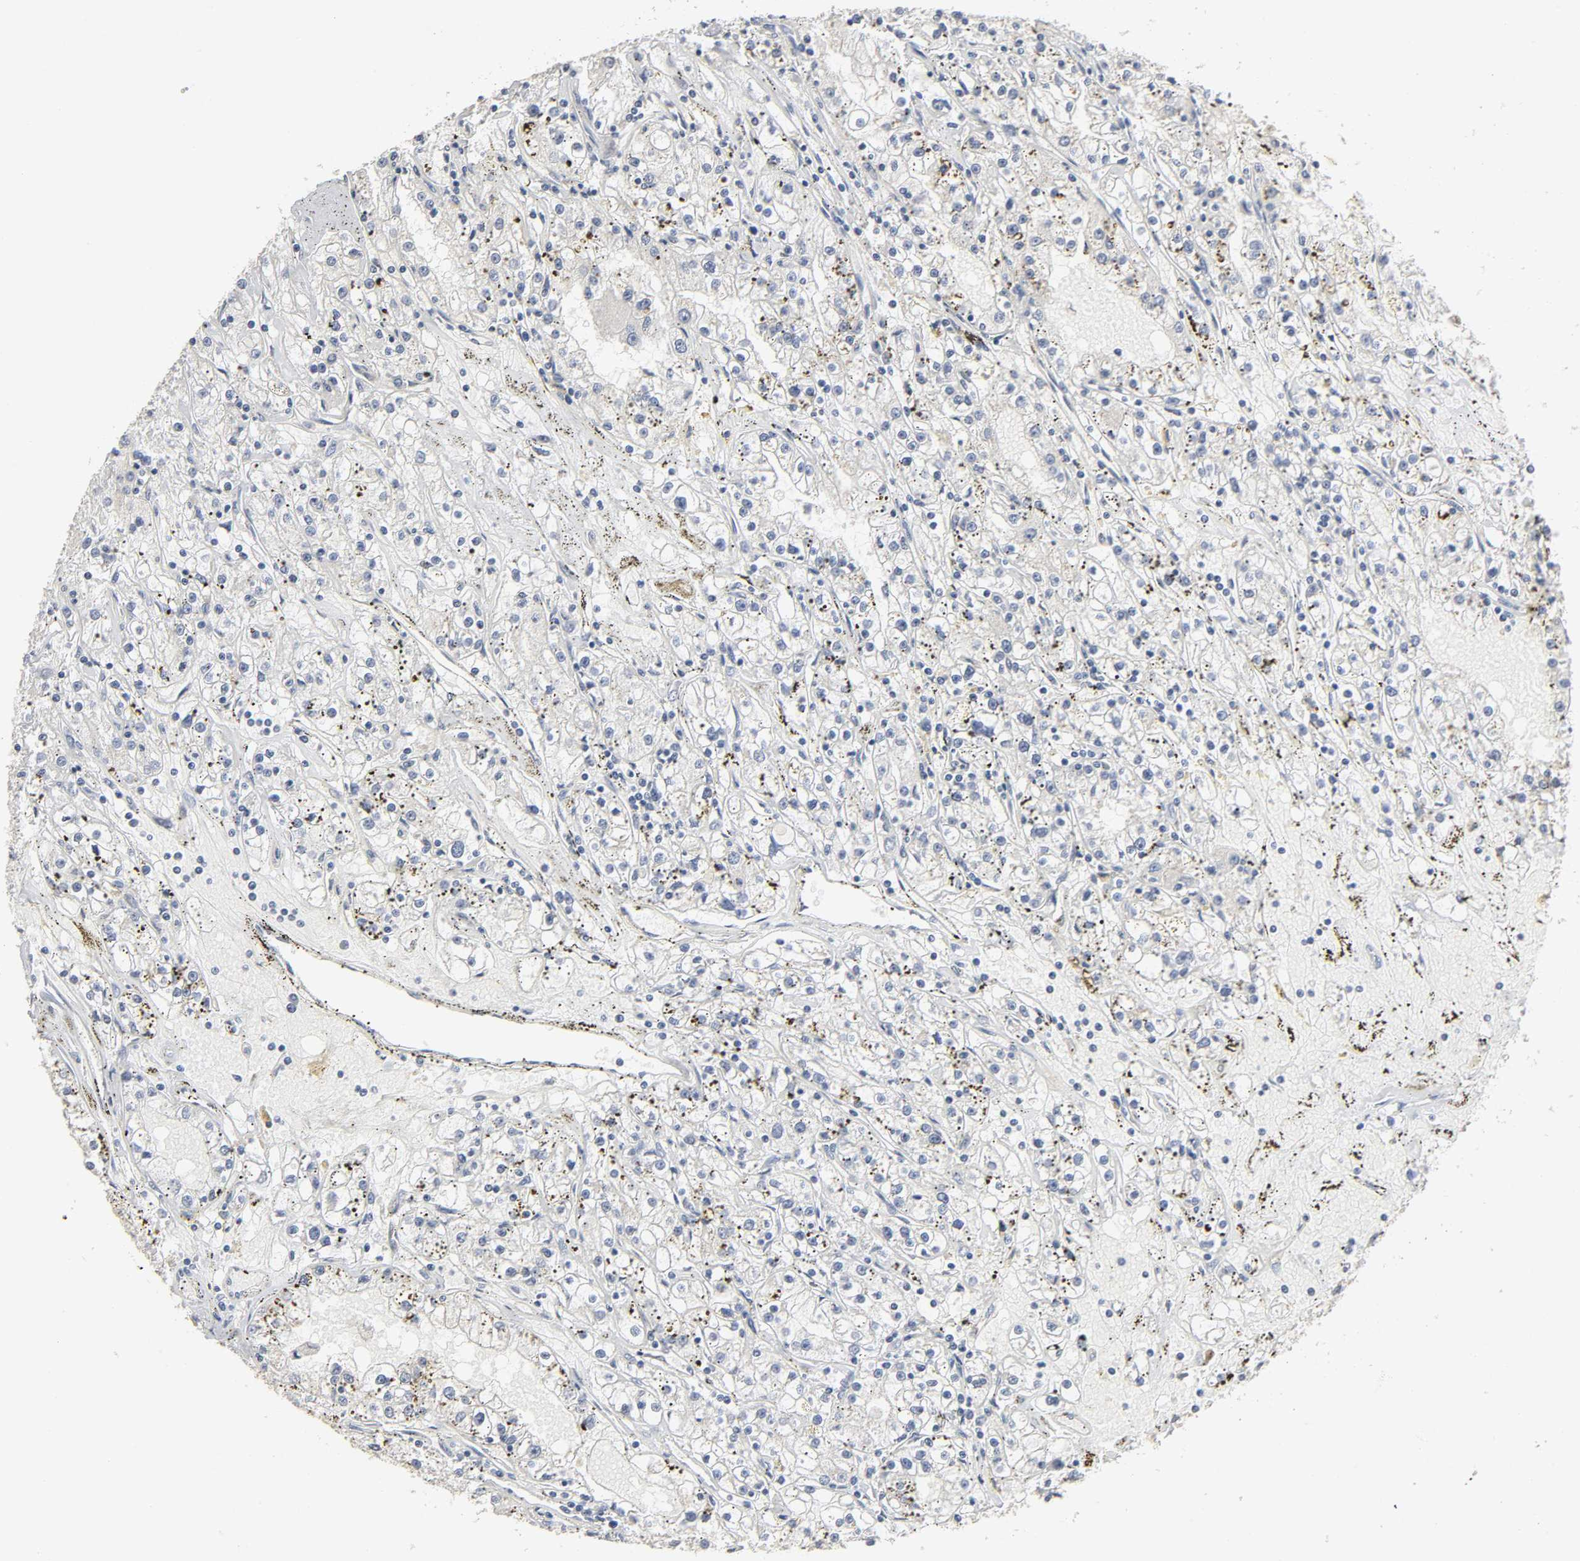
{"staining": {"intensity": "negative", "quantity": "none", "location": "none"}, "tissue": "renal cancer", "cell_type": "Tumor cells", "image_type": "cancer", "snomed": [{"axis": "morphology", "description": "Adenocarcinoma, NOS"}, {"axis": "topography", "description": "Kidney"}], "caption": "This is an immunohistochemistry photomicrograph of human renal cancer (adenocarcinoma). There is no positivity in tumor cells.", "gene": "SLC10A2", "patient": {"sex": "male", "age": 56}}